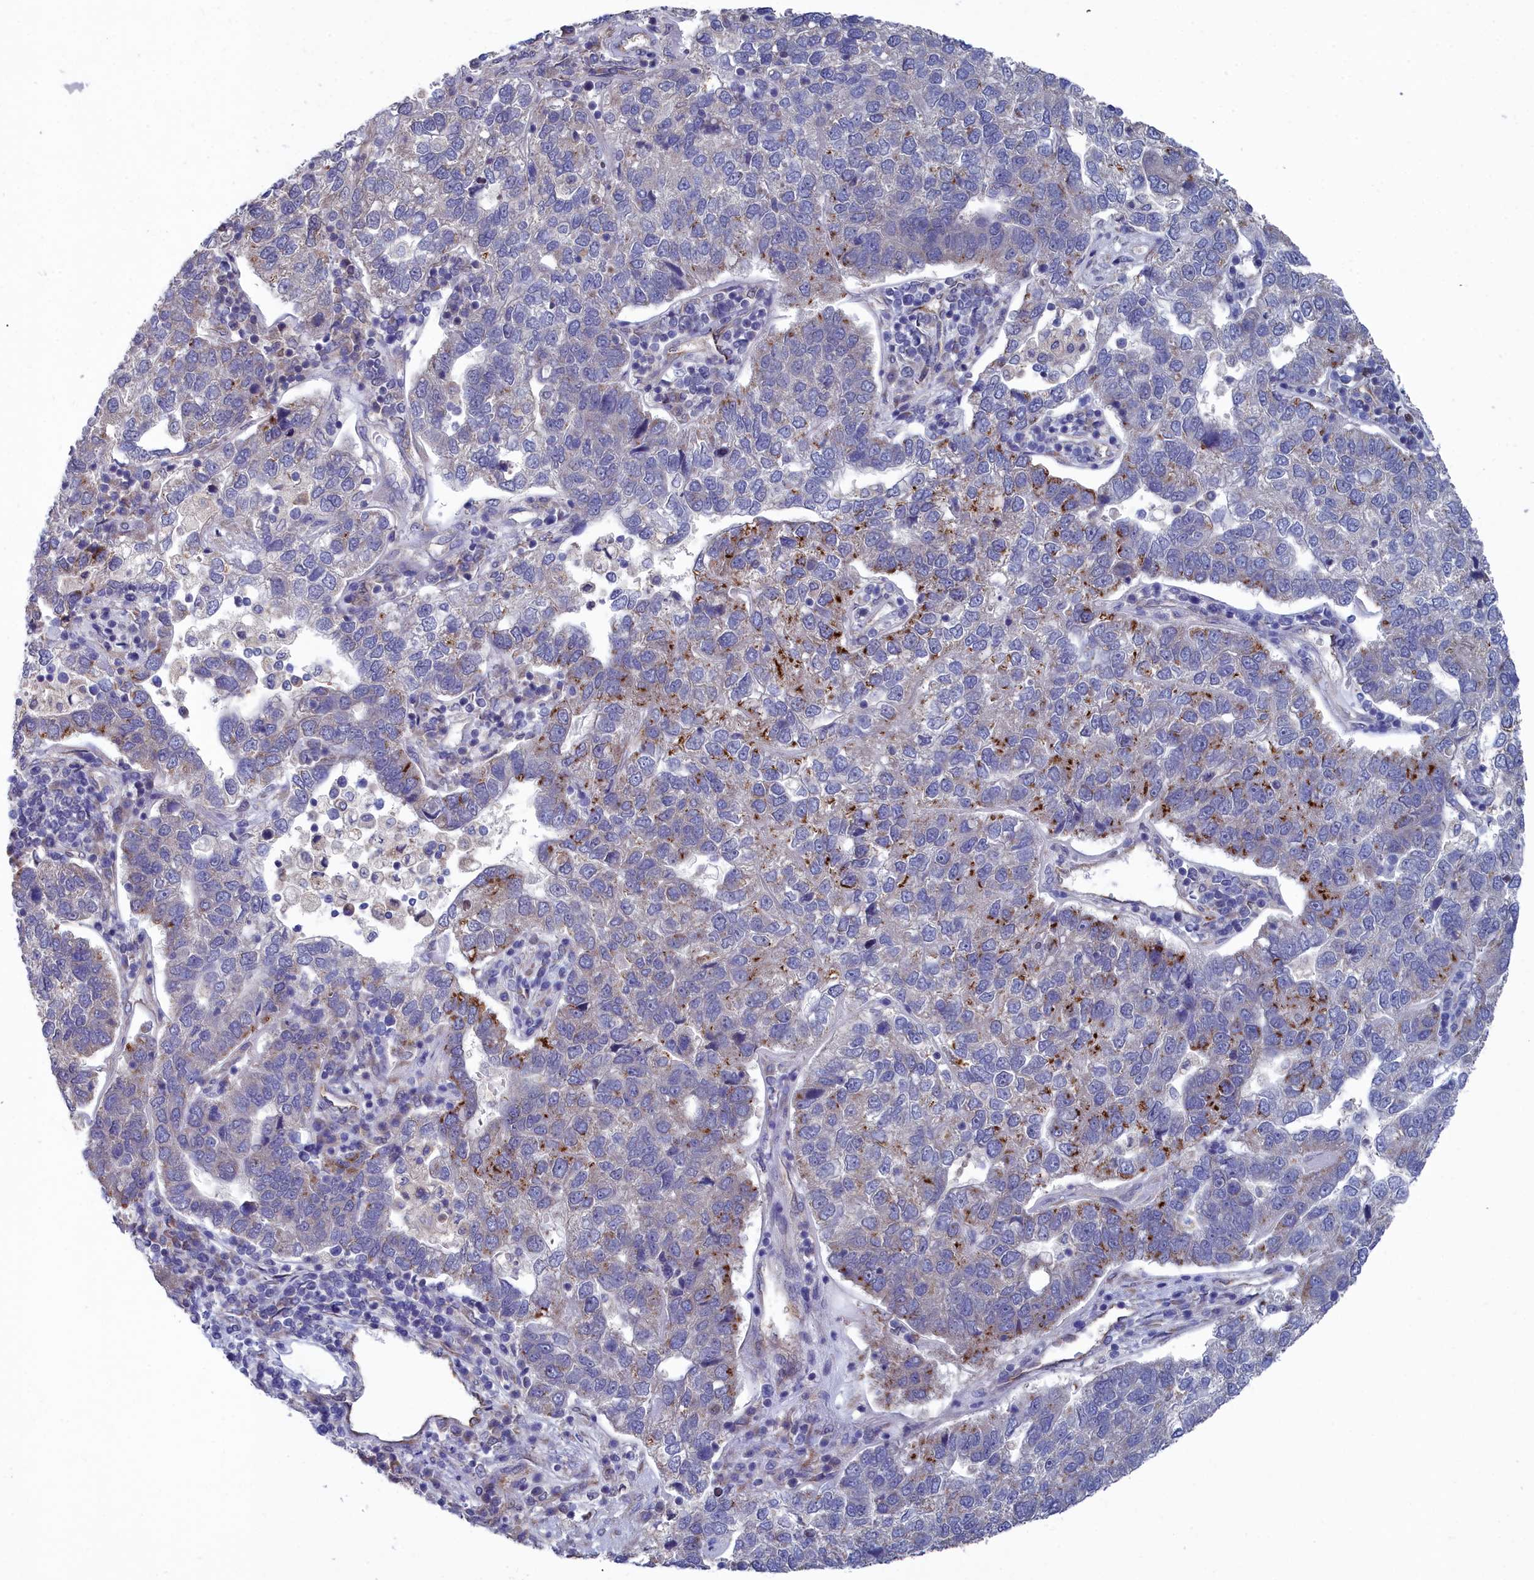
{"staining": {"intensity": "strong", "quantity": "25%-75%", "location": "cytoplasmic/membranous"}, "tissue": "pancreatic cancer", "cell_type": "Tumor cells", "image_type": "cancer", "snomed": [{"axis": "morphology", "description": "Adenocarcinoma, NOS"}, {"axis": "topography", "description": "Pancreas"}], "caption": "Protein expression analysis of human pancreatic cancer (adenocarcinoma) reveals strong cytoplasmic/membranous expression in about 25%-75% of tumor cells.", "gene": "RDX", "patient": {"sex": "female", "age": 61}}